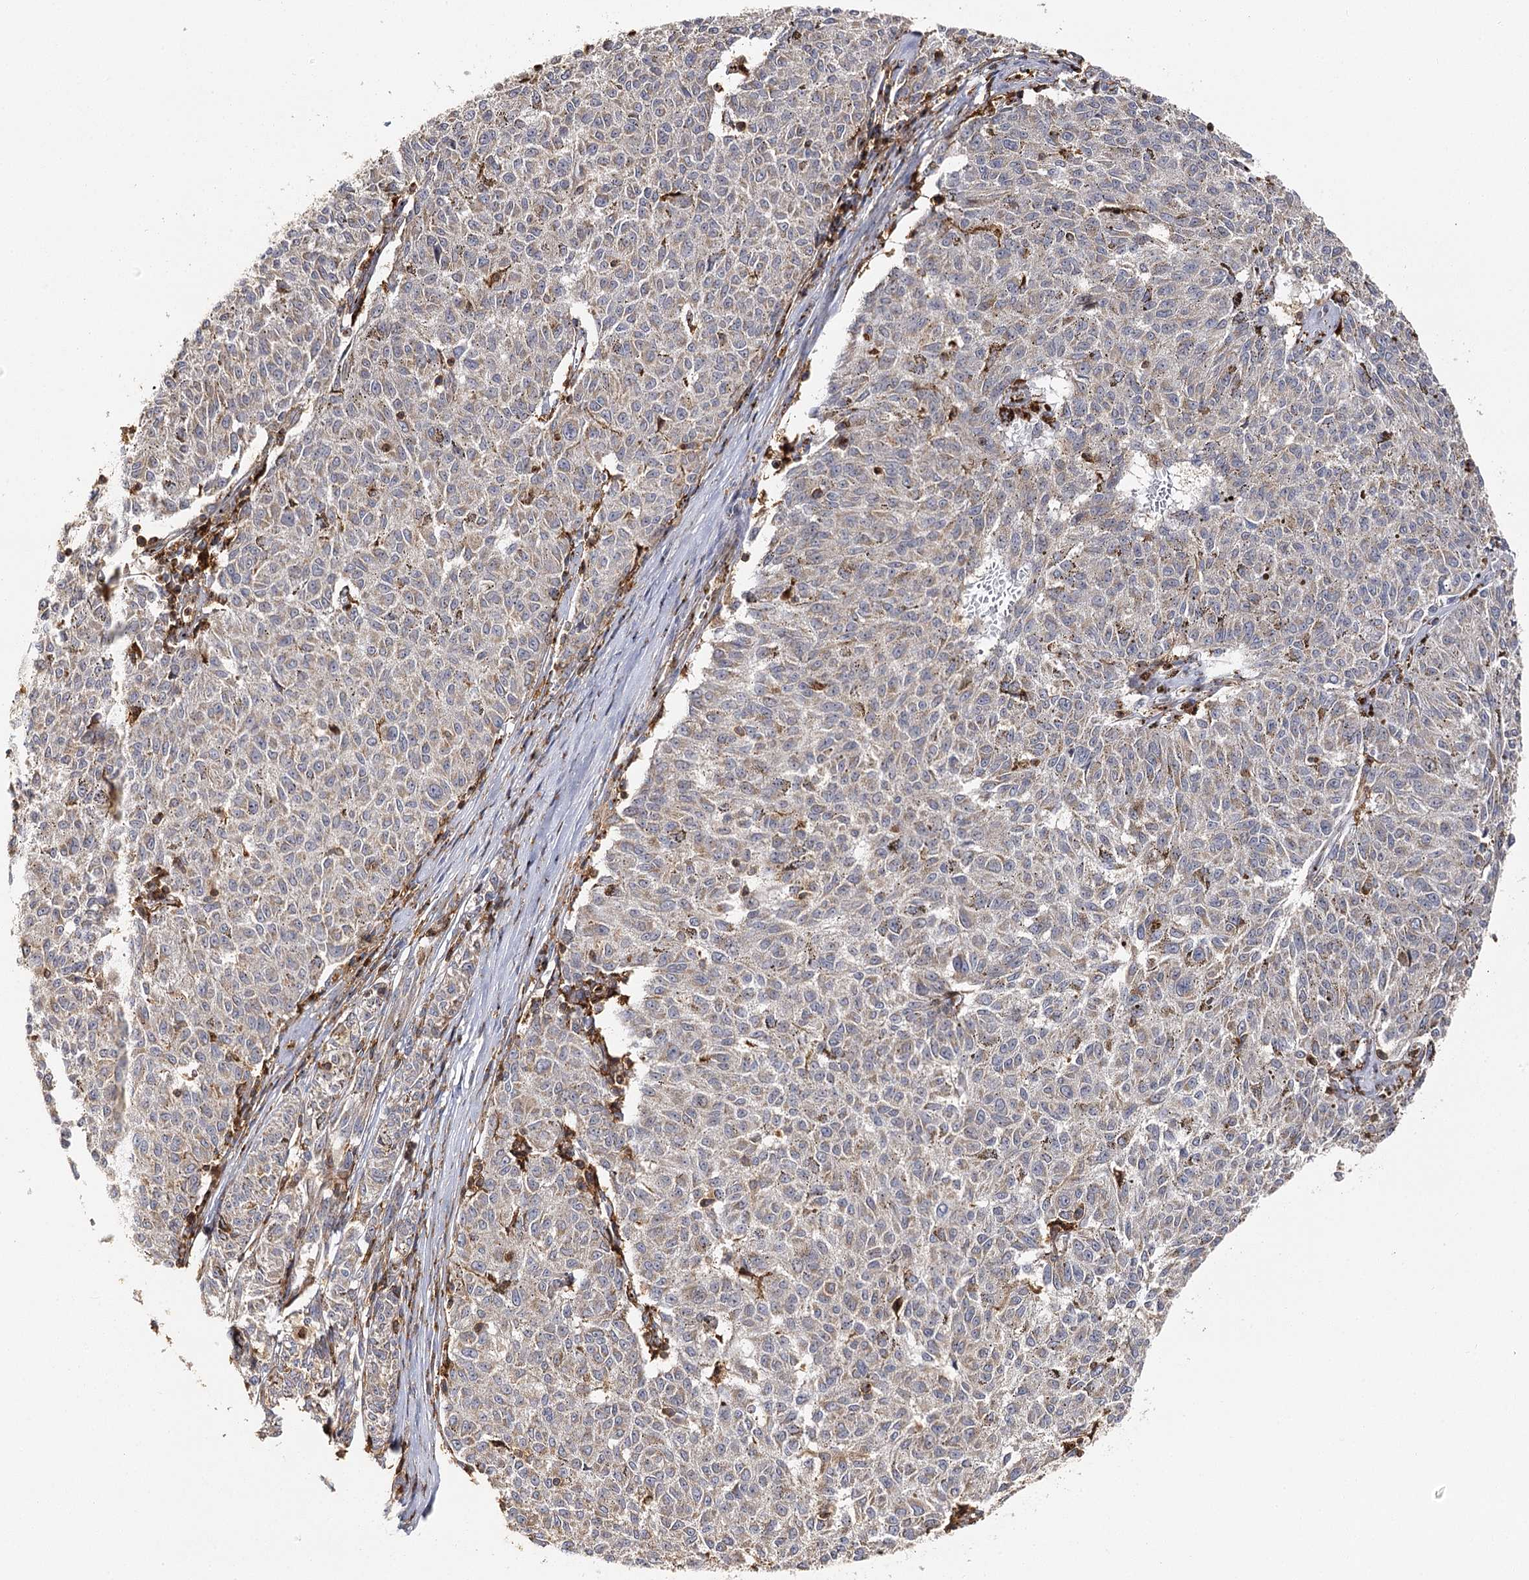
{"staining": {"intensity": "weak", "quantity": "25%-75%", "location": "cytoplasmic/membranous"}, "tissue": "melanoma", "cell_type": "Tumor cells", "image_type": "cancer", "snomed": [{"axis": "morphology", "description": "Malignant melanoma, NOS"}, {"axis": "topography", "description": "Skin"}], "caption": "An image of human malignant melanoma stained for a protein displays weak cytoplasmic/membranous brown staining in tumor cells.", "gene": "SEC24B", "patient": {"sex": "female", "age": 72}}